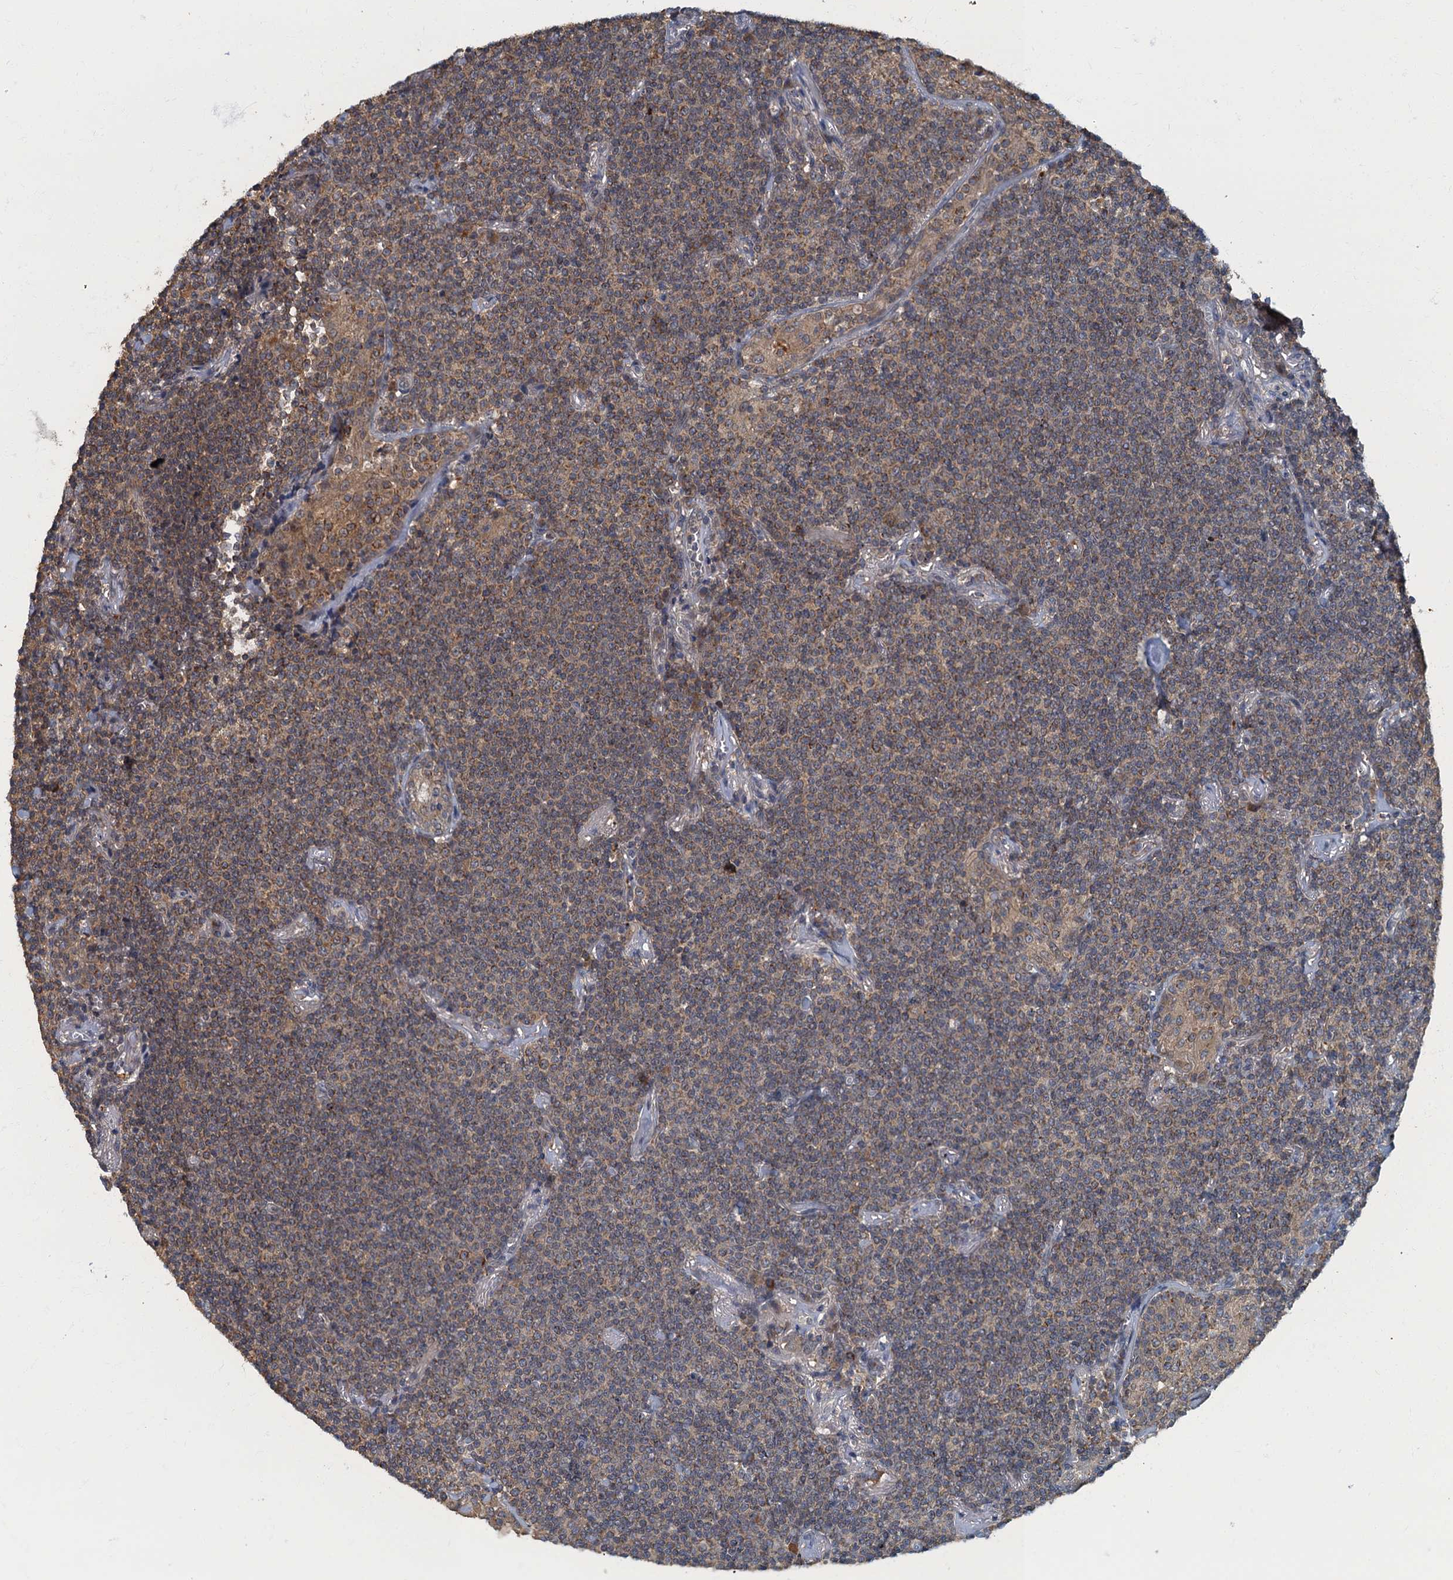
{"staining": {"intensity": "moderate", "quantity": ">75%", "location": "cytoplasmic/membranous"}, "tissue": "lymphoma", "cell_type": "Tumor cells", "image_type": "cancer", "snomed": [{"axis": "morphology", "description": "Malignant lymphoma, non-Hodgkin's type, Low grade"}, {"axis": "topography", "description": "Lung"}], "caption": "This micrograph displays malignant lymphoma, non-Hodgkin's type (low-grade) stained with immunohistochemistry to label a protein in brown. The cytoplasmic/membranous of tumor cells show moderate positivity for the protein. Nuclei are counter-stained blue.", "gene": "WDCP", "patient": {"sex": "female", "age": 71}}